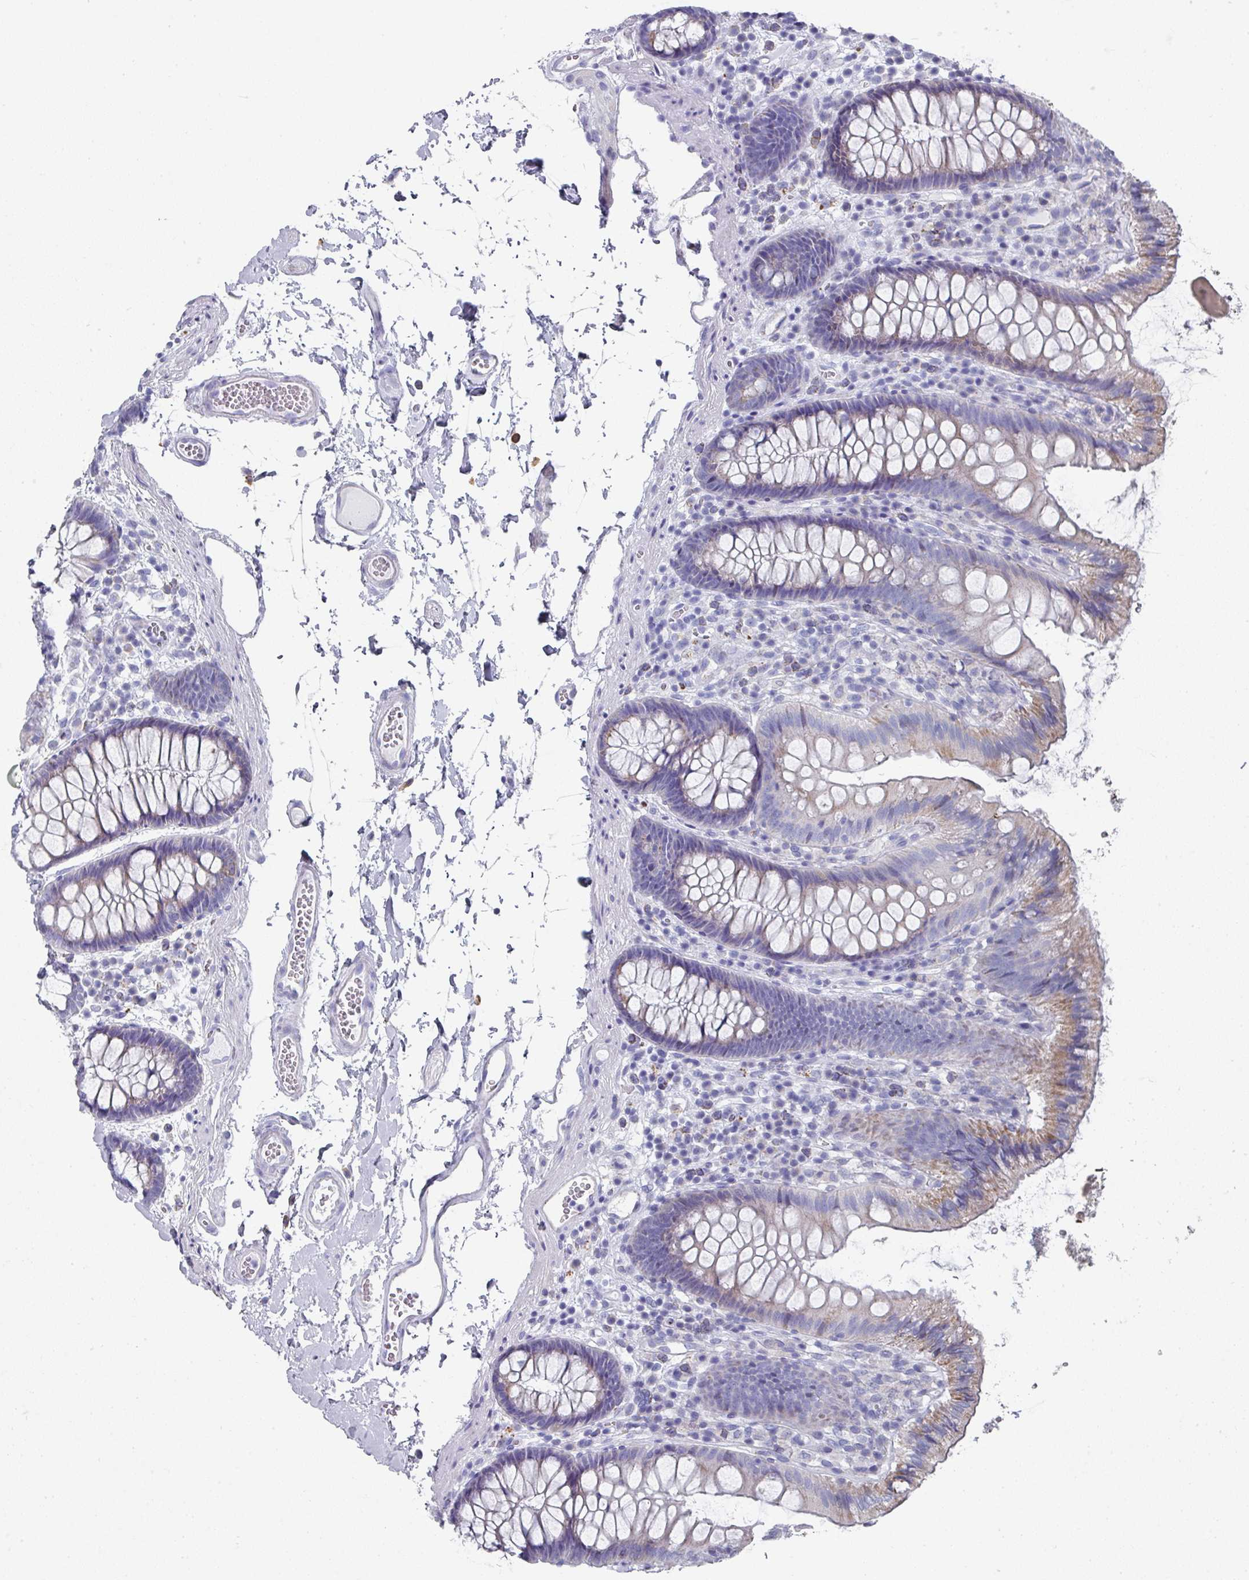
{"staining": {"intensity": "negative", "quantity": "none", "location": "none"}, "tissue": "colon", "cell_type": "Endothelial cells", "image_type": "normal", "snomed": [{"axis": "morphology", "description": "Normal tissue, NOS"}, {"axis": "topography", "description": "Colon"}], "caption": "Immunohistochemistry of normal human colon displays no positivity in endothelial cells.", "gene": "SETBP1", "patient": {"sex": "male", "age": 84}}